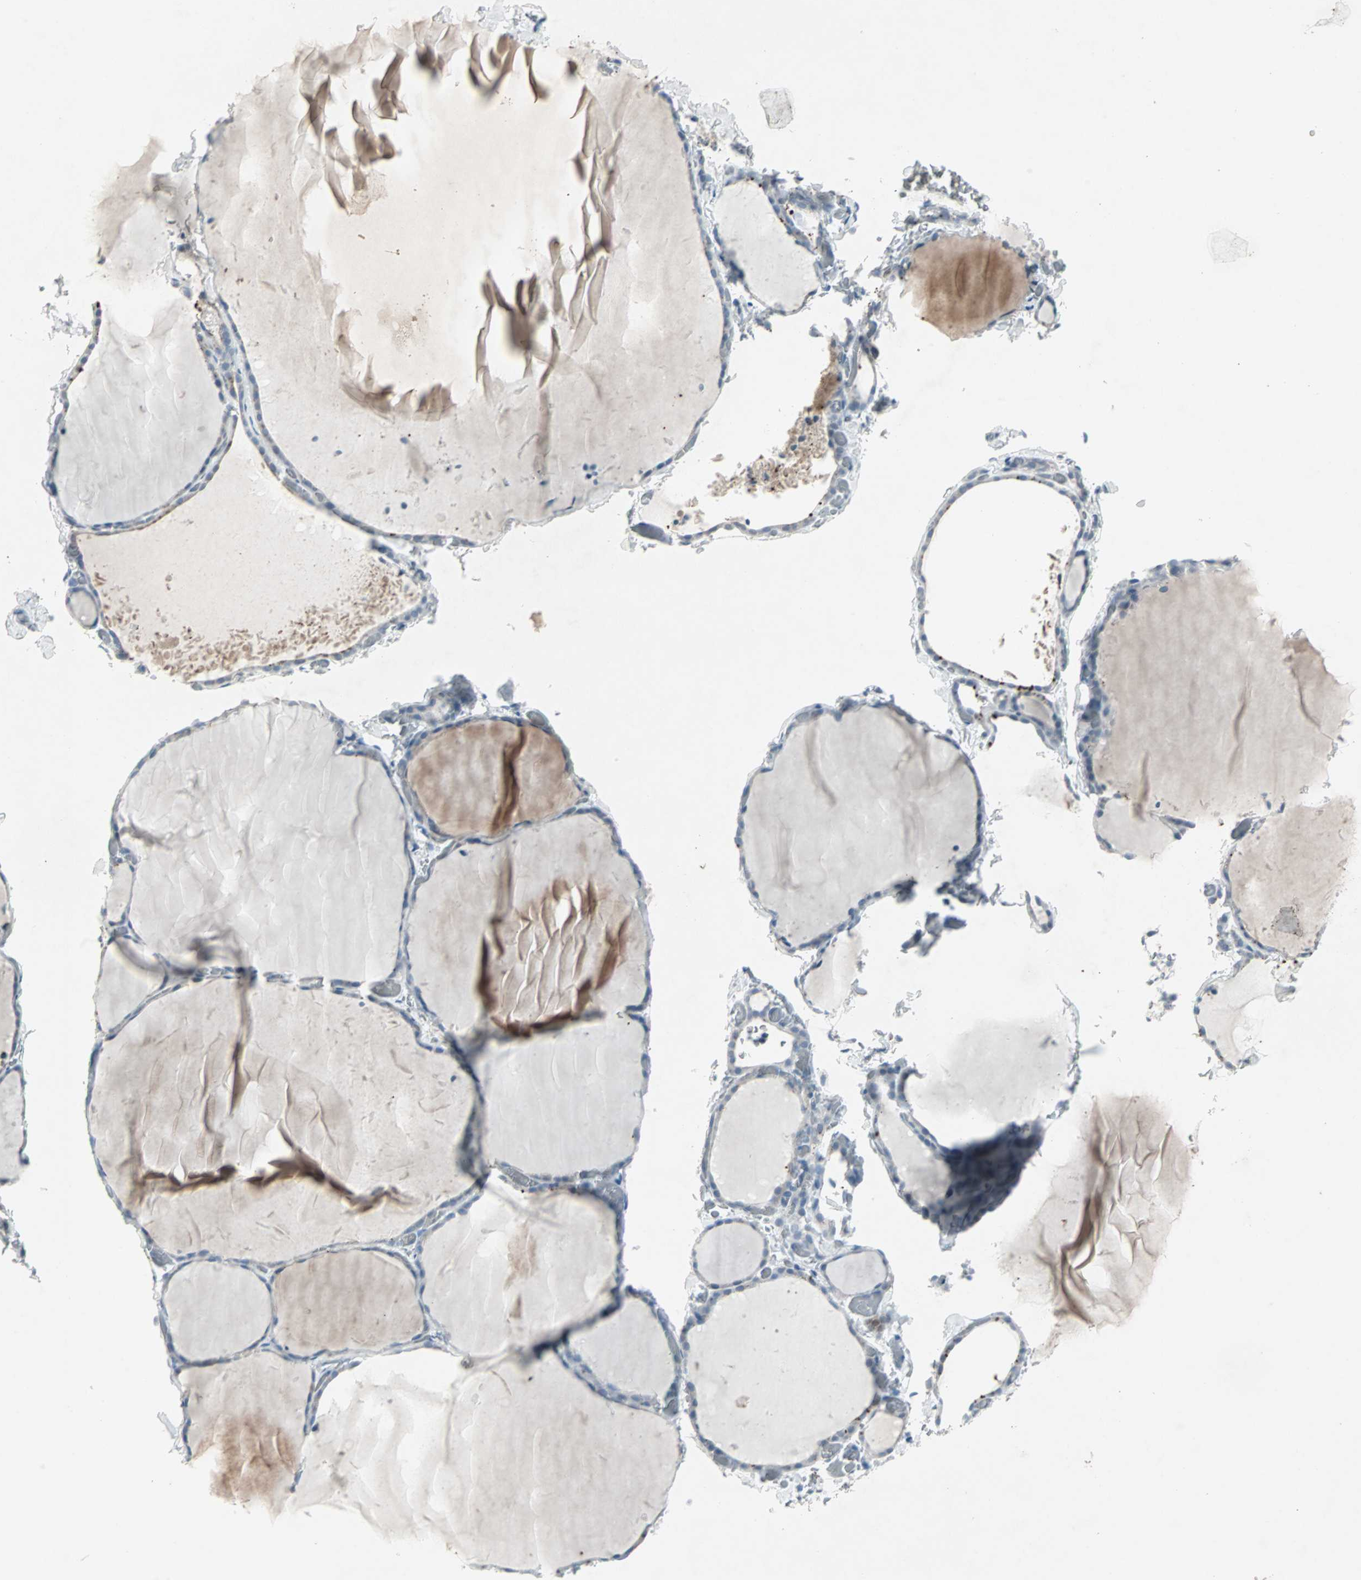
{"staining": {"intensity": "strong", "quantity": "25%-75%", "location": "cytoplasmic/membranous"}, "tissue": "thyroid gland", "cell_type": "Glandular cells", "image_type": "normal", "snomed": [{"axis": "morphology", "description": "Normal tissue, NOS"}, {"axis": "topography", "description": "Thyroid gland"}], "caption": "The image displays a brown stain indicating the presence of a protein in the cytoplasmic/membranous of glandular cells in thyroid gland. Nuclei are stained in blue.", "gene": "LANCL3", "patient": {"sex": "female", "age": 22}}